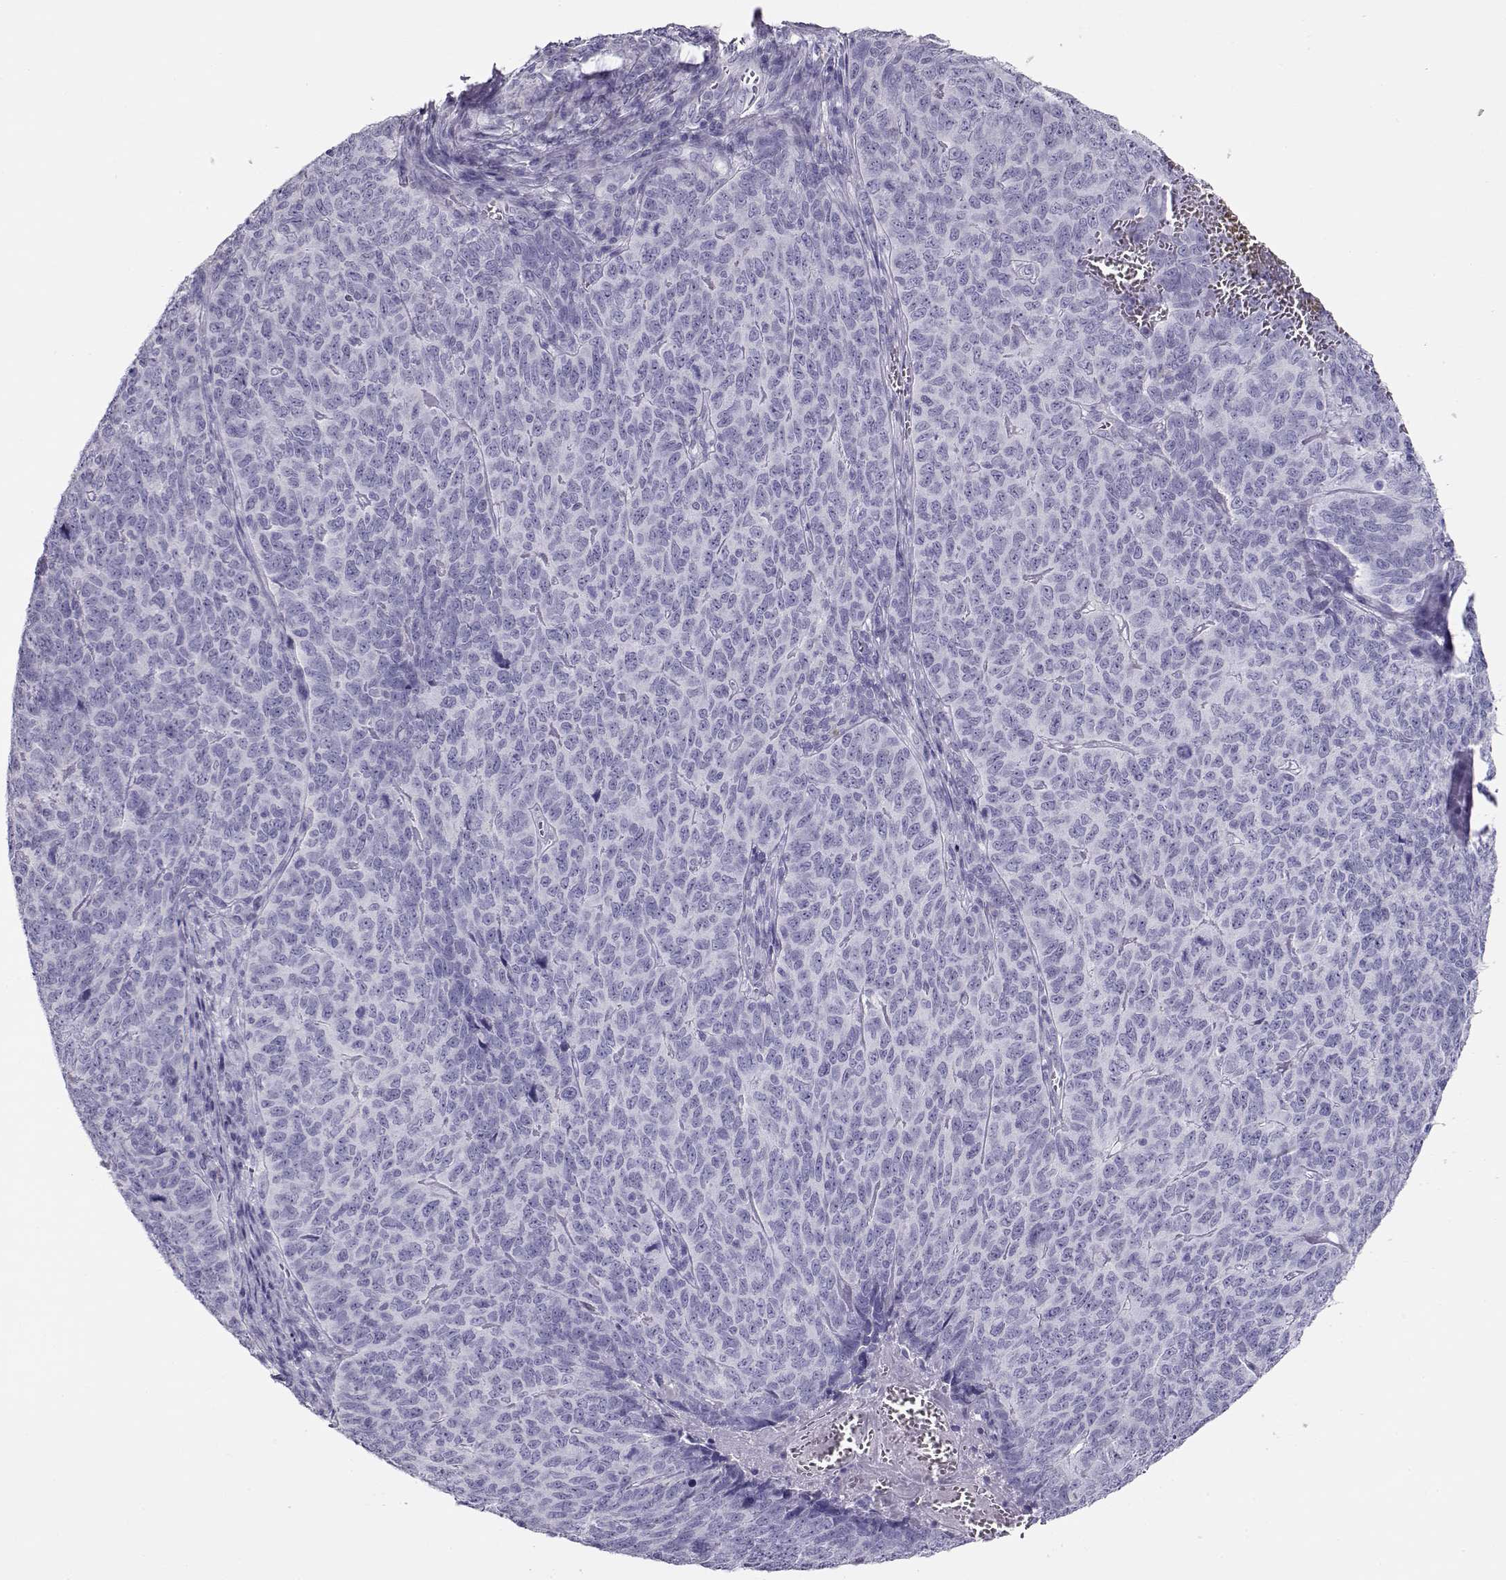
{"staining": {"intensity": "negative", "quantity": "none", "location": "none"}, "tissue": "skin cancer", "cell_type": "Tumor cells", "image_type": "cancer", "snomed": [{"axis": "morphology", "description": "Squamous cell carcinoma, NOS"}, {"axis": "topography", "description": "Skin"}, {"axis": "topography", "description": "Anal"}], "caption": "The histopathology image exhibits no significant staining in tumor cells of skin cancer.", "gene": "CRX", "patient": {"sex": "female", "age": 51}}